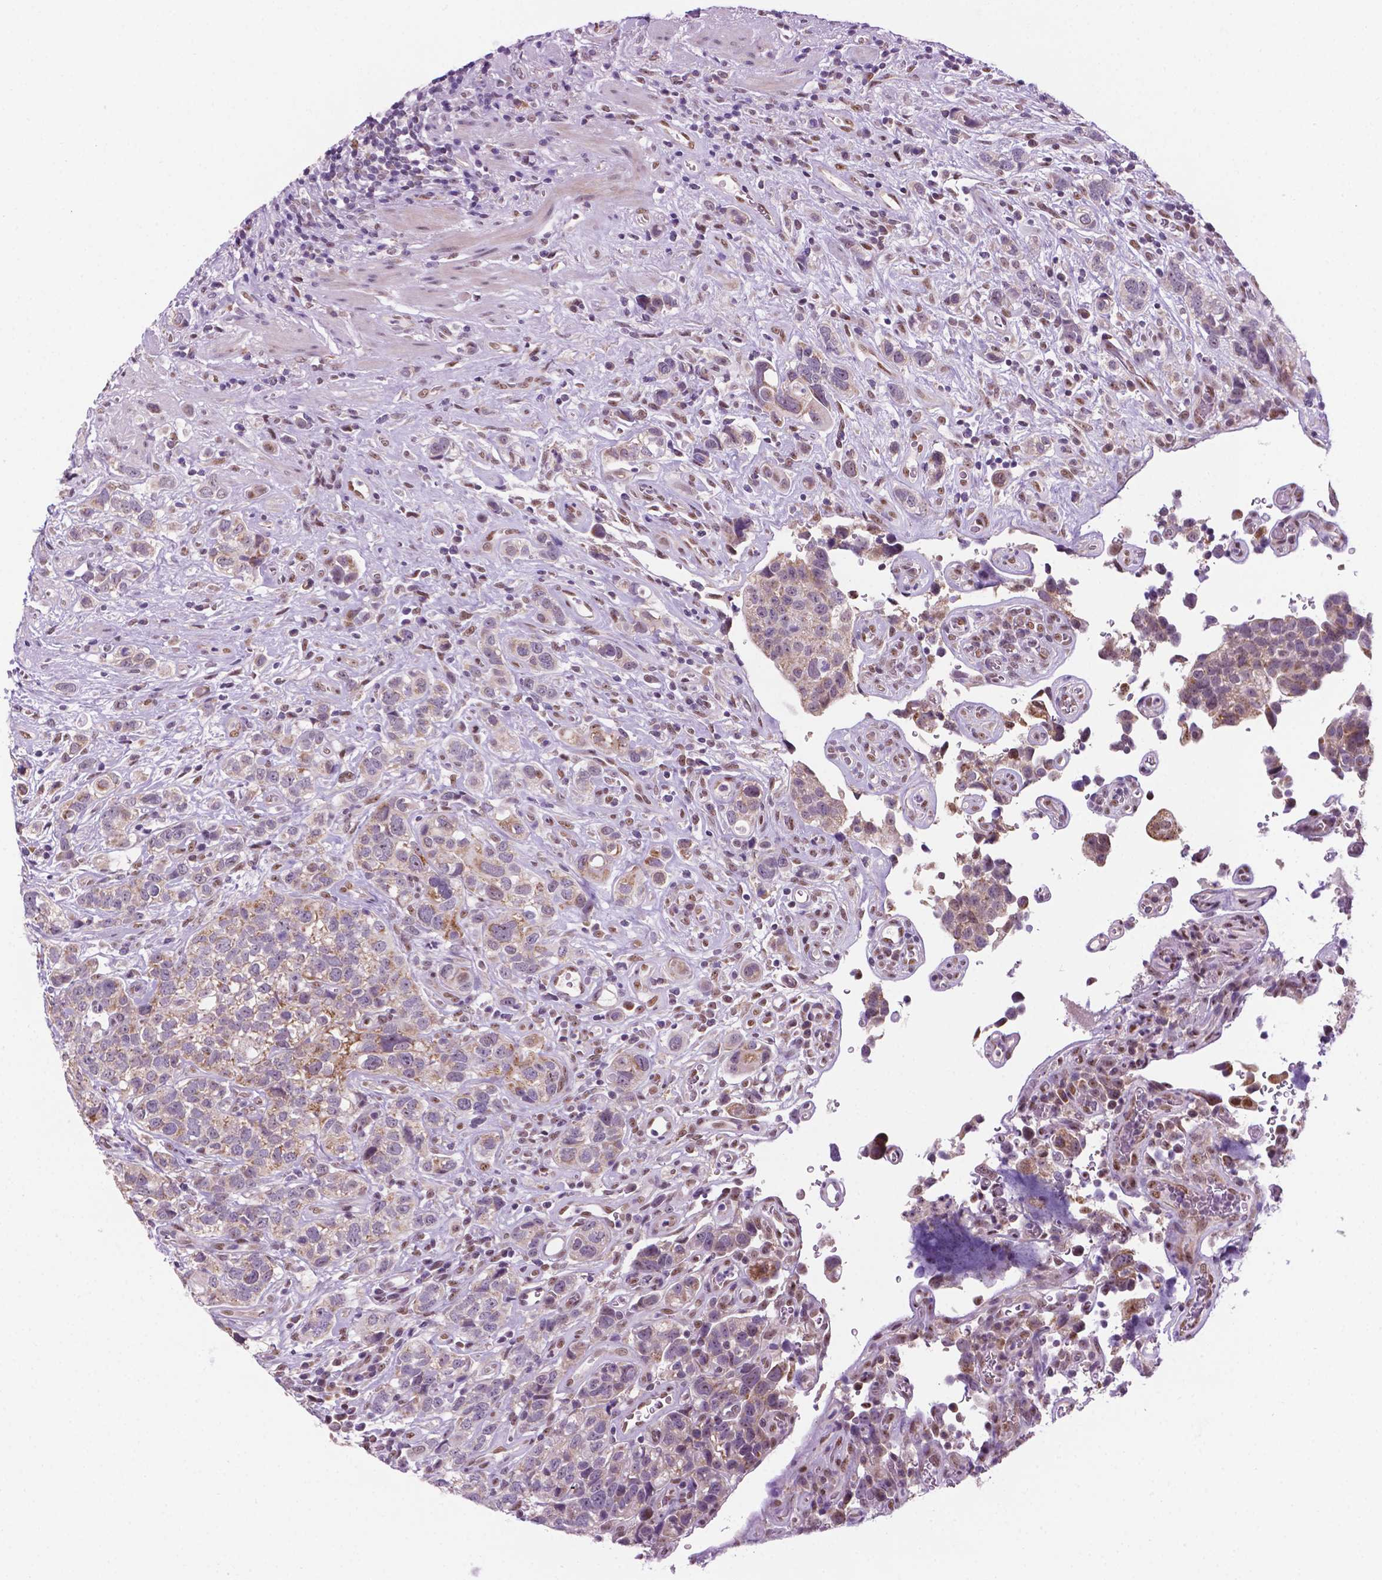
{"staining": {"intensity": "weak", "quantity": "<25%", "location": "cytoplasmic/membranous"}, "tissue": "urothelial cancer", "cell_type": "Tumor cells", "image_type": "cancer", "snomed": [{"axis": "morphology", "description": "Urothelial carcinoma, High grade"}, {"axis": "topography", "description": "Urinary bladder"}], "caption": "Tumor cells show no significant protein staining in high-grade urothelial carcinoma.", "gene": "C18orf21", "patient": {"sex": "female", "age": 58}}